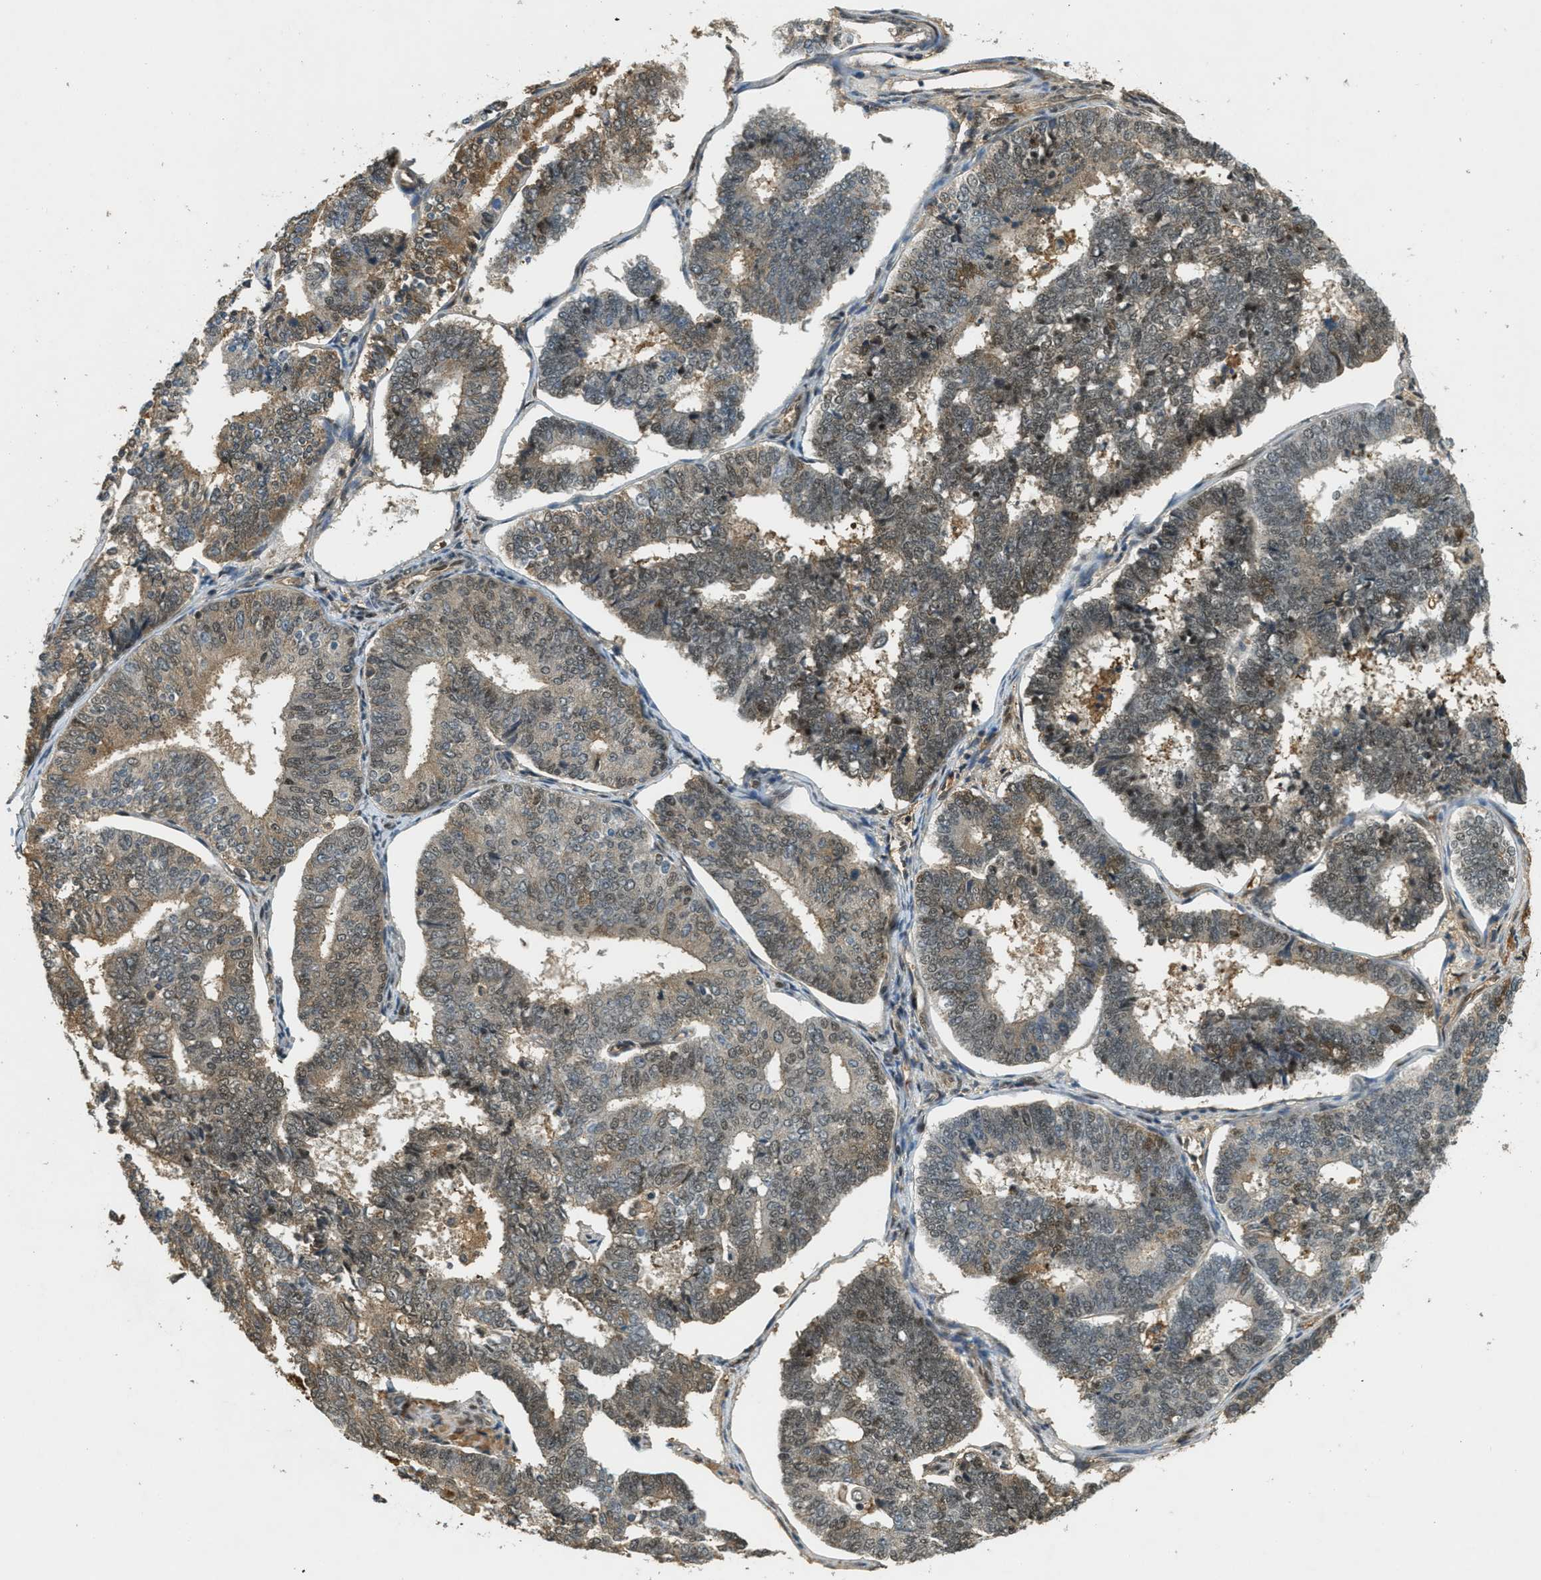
{"staining": {"intensity": "moderate", "quantity": "25%-75%", "location": "cytoplasmic/membranous,nuclear"}, "tissue": "endometrial cancer", "cell_type": "Tumor cells", "image_type": "cancer", "snomed": [{"axis": "morphology", "description": "Adenocarcinoma, NOS"}, {"axis": "topography", "description": "Endometrium"}], "caption": "This photomicrograph exhibits endometrial cancer (adenocarcinoma) stained with immunohistochemistry to label a protein in brown. The cytoplasmic/membranous and nuclear of tumor cells show moderate positivity for the protein. Nuclei are counter-stained blue.", "gene": "ZNF148", "patient": {"sex": "female", "age": 70}}